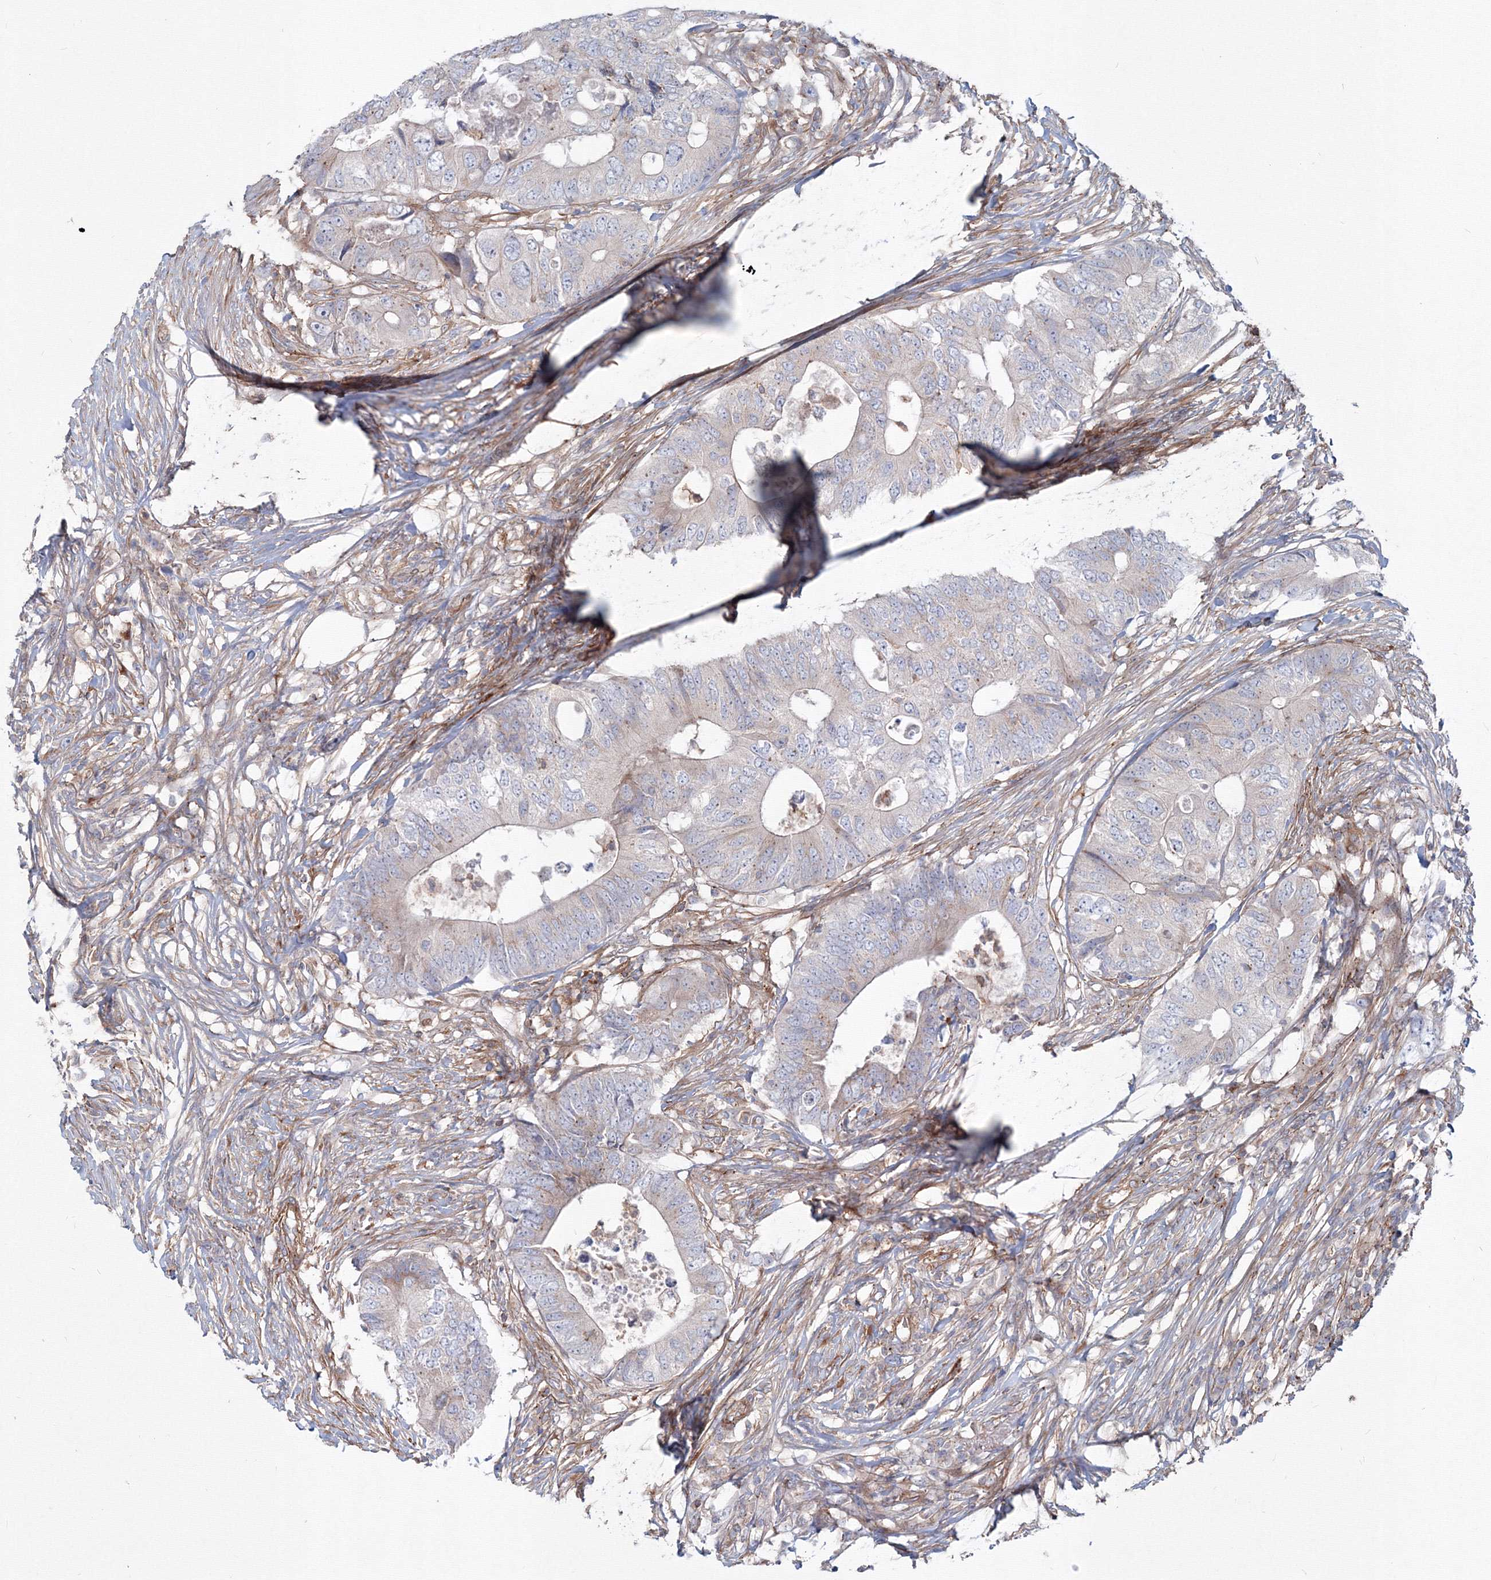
{"staining": {"intensity": "negative", "quantity": "none", "location": "none"}, "tissue": "colorectal cancer", "cell_type": "Tumor cells", "image_type": "cancer", "snomed": [{"axis": "morphology", "description": "Adenocarcinoma, NOS"}, {"axis": "topography", "description": "Colon"}], "caption": "DAB immunohistochemical staining of colorectal cancer displays no significant positivity in tumor cells.", "gene": "SH3PXD2A", "patient": {"sex": "male", "age": 71}}